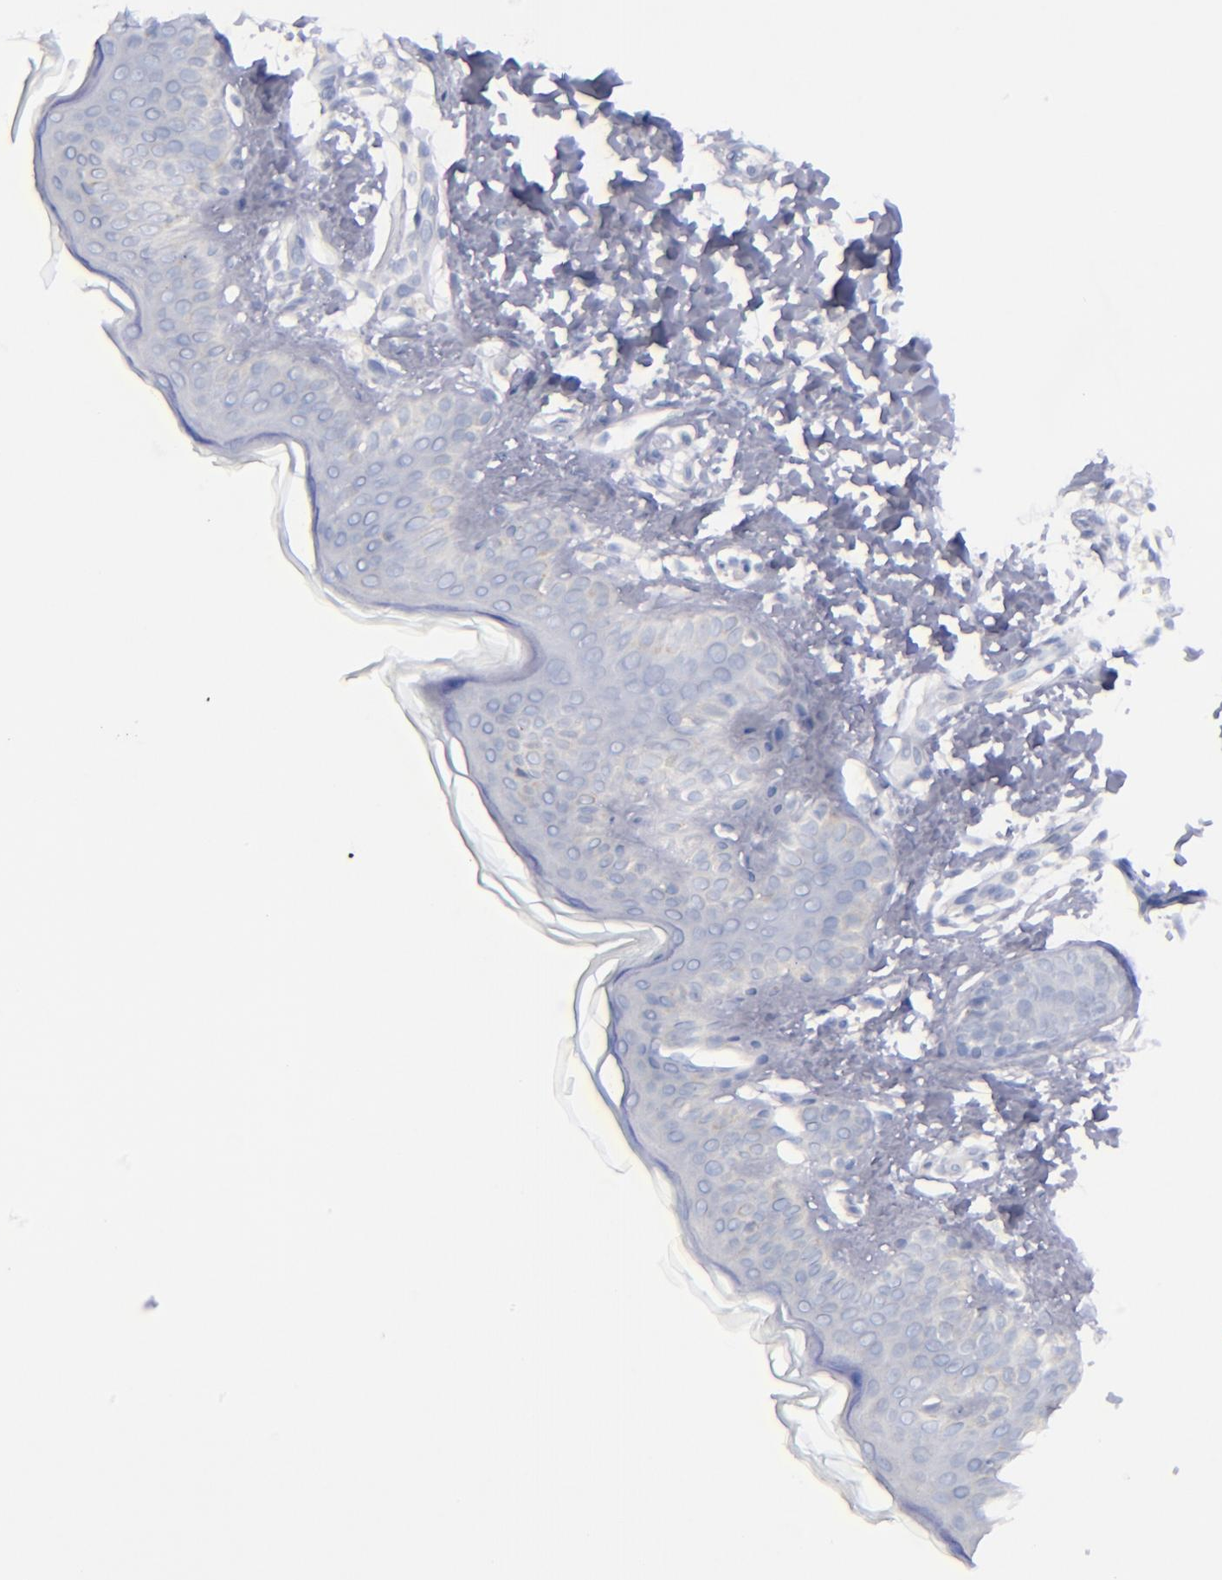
{"staining": {"intensity": "weak", "quantity": "25%-75%", "location": "cytoplasmic/membranous"}, "tissue": "skin", "cell_type": "Fibroblasts", "image_type": "normal", "snomed": [{"axis": "morphology", "description": "Normal tissue, NOS"}, {"axis": "topography", "description": "Skin"}], "caption": "Immunohistochemistry (IHC) histopathology image of normal skin stained for a protein (brown), which demonstrates low levels of weak cytoplasmic/membranous expression in about 25%-75% of fibroblasts.", "gene": "MFGE8", "patient": {"sex": "female", "age": 4}}